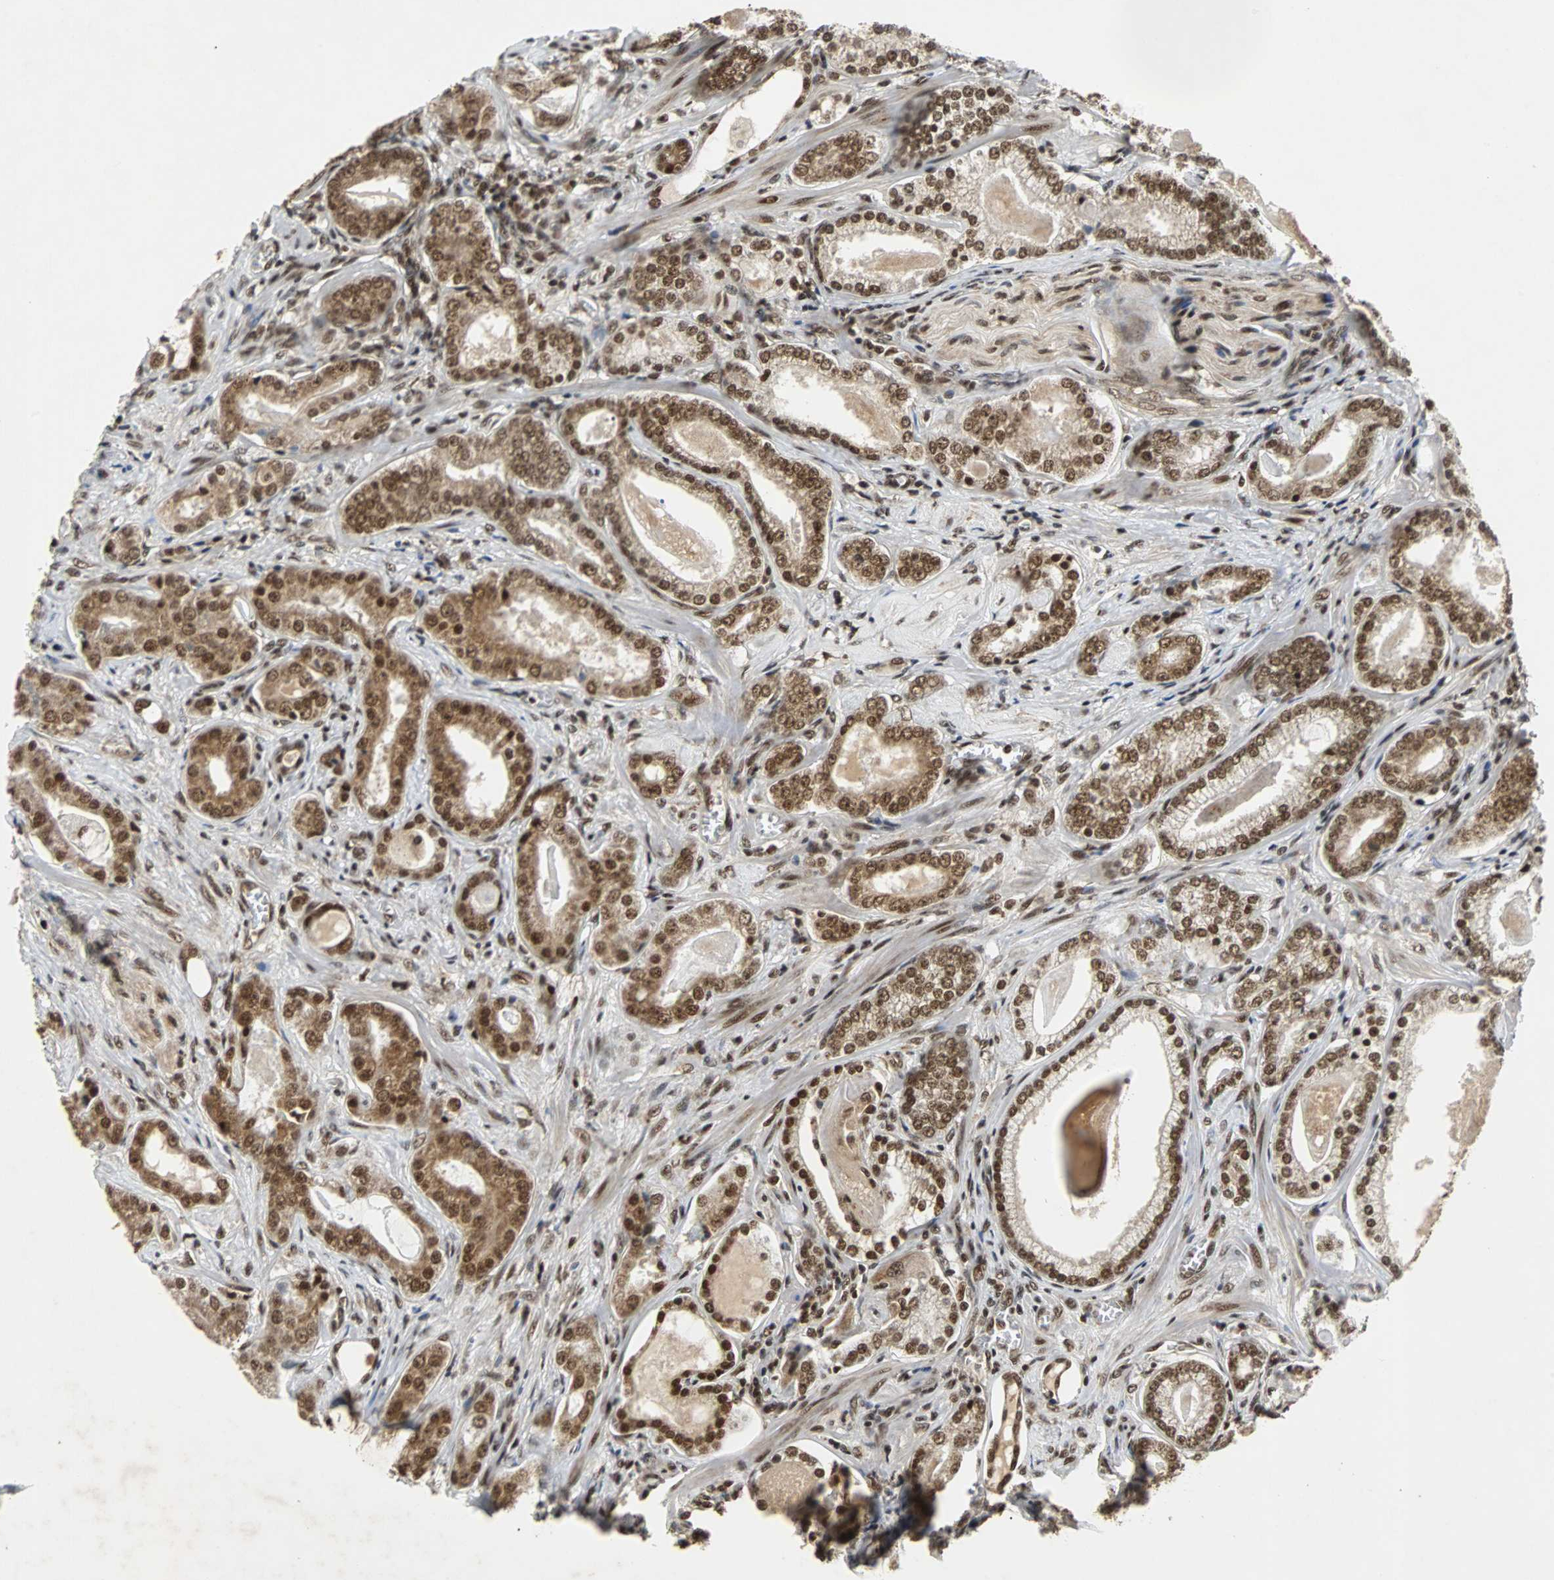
{"staining": {"intensity": "strong", "quantity": ">75%", "location": "cytoplasmic/membranous,nuclear"}, "tissue": "prostate cancer", "cell_type": "Tumor cells", "image_type": "cancer", "snomed": [{"axis": "morphology", "description": "Adenocarcinoma, Low grade"}, {"axis": "topography", "description": "Prostate"}], "caption": "Adenocarcinoma (low-grade) (prostate) stained with a brown dye exhibits strong cytoplasmic/membranous and nuclear positive staining in approximately >75% of tumor cells.", "gene": "TAF5", "patient": {"sex": "male", "age": 59}}